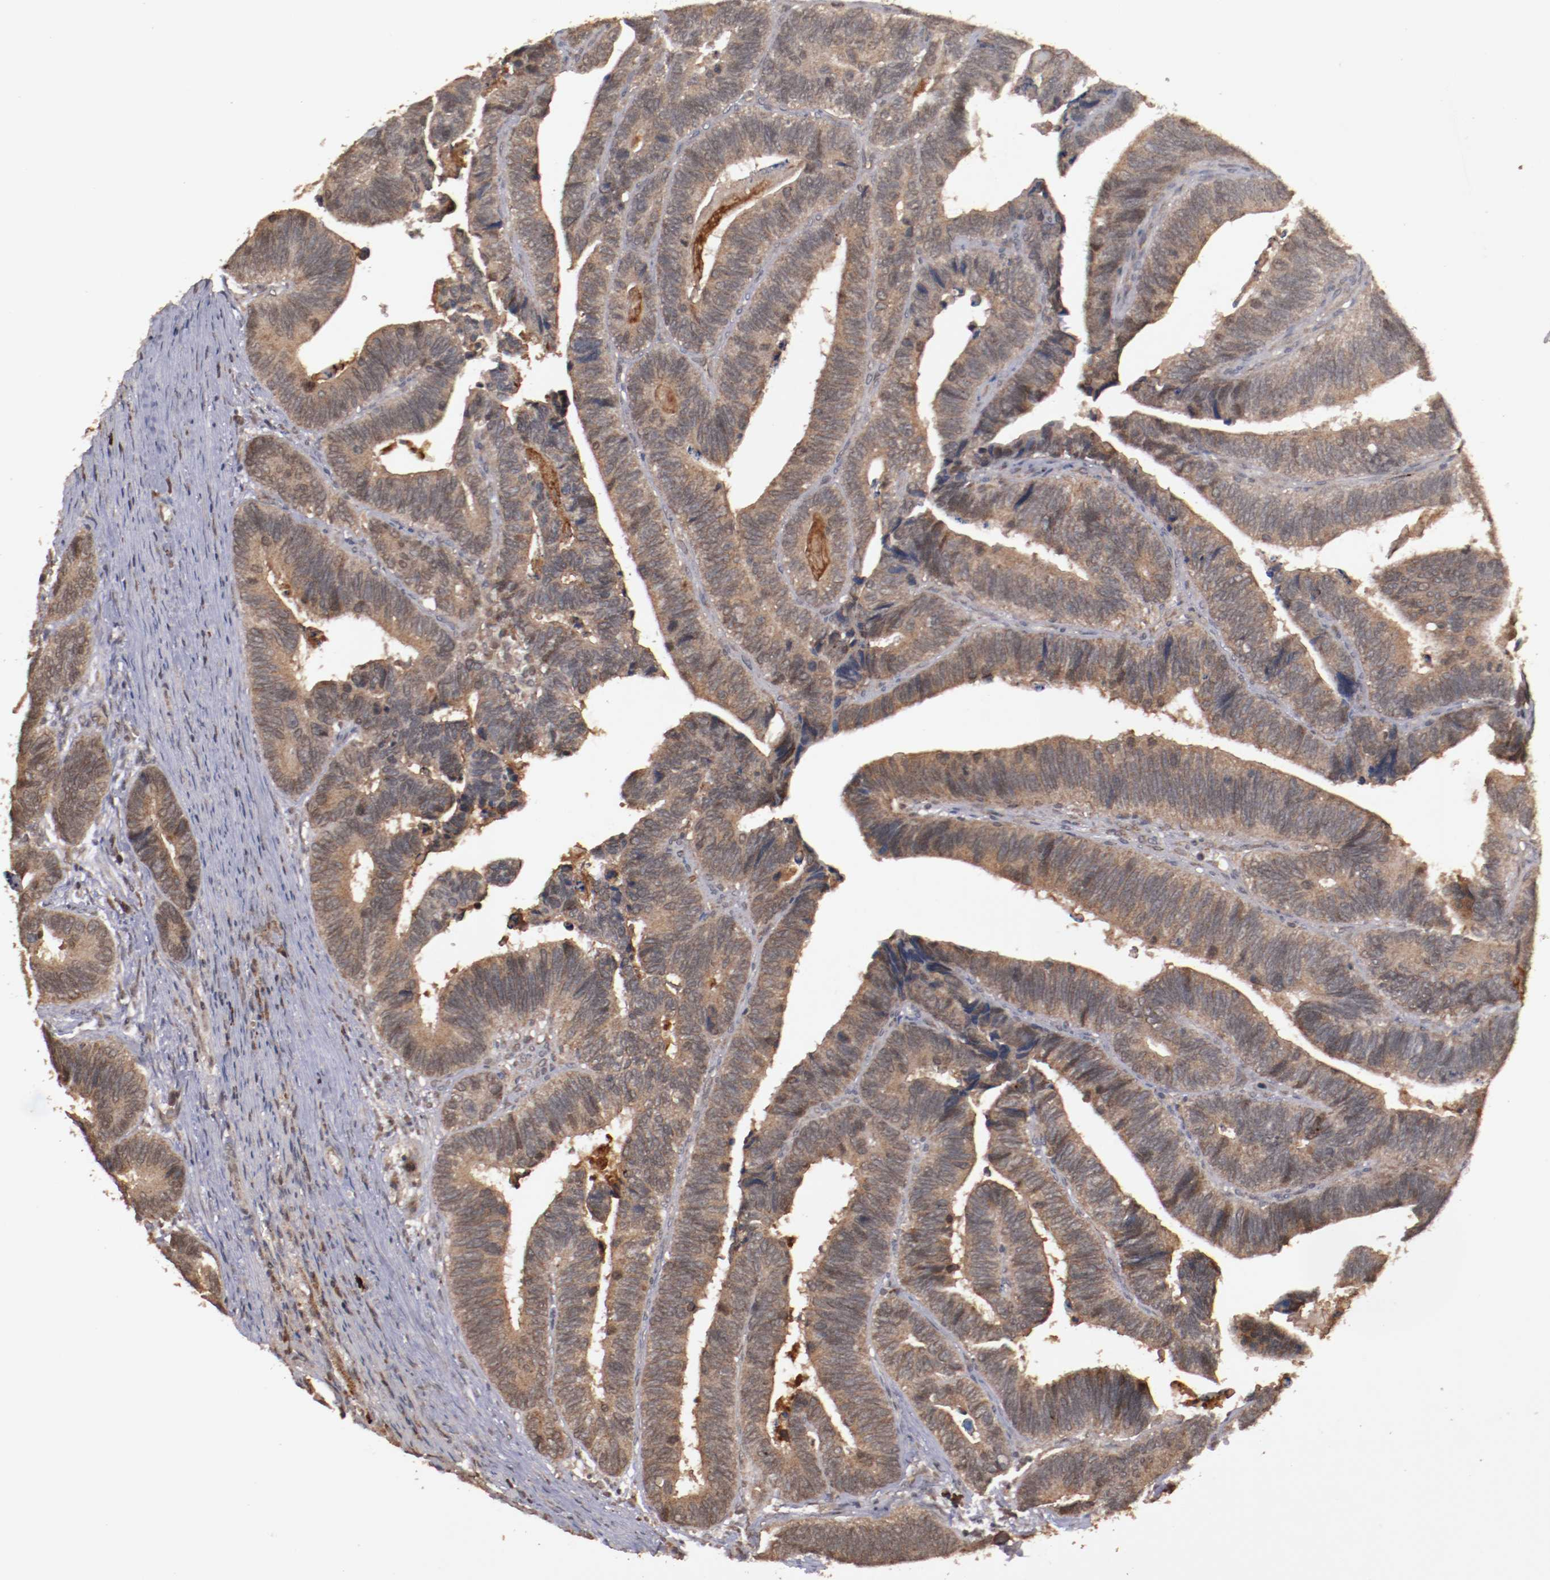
{"staining": {"intensity": "moderate", "quantity": ">75%", "location": "cytoplasmic/membranous"}, "tissue": "colorectal cancer", "cell_type": "Tumor cells", "image_type": "cancer", "snomed": [{"axis": "morphology", "description": "Adenocarcinoma, NOS"}, {"axis": "topography", "description": "Colon"}], "caption": "Human colorectal cancer (adenocarcinoma) stained with a brown dye demonstrates moderate cytoplasmic/membranous positive positivity in approximately >75% of tumor cells.", "gene": "TENM1", "patient": {"sex": "male", "age": 72}}